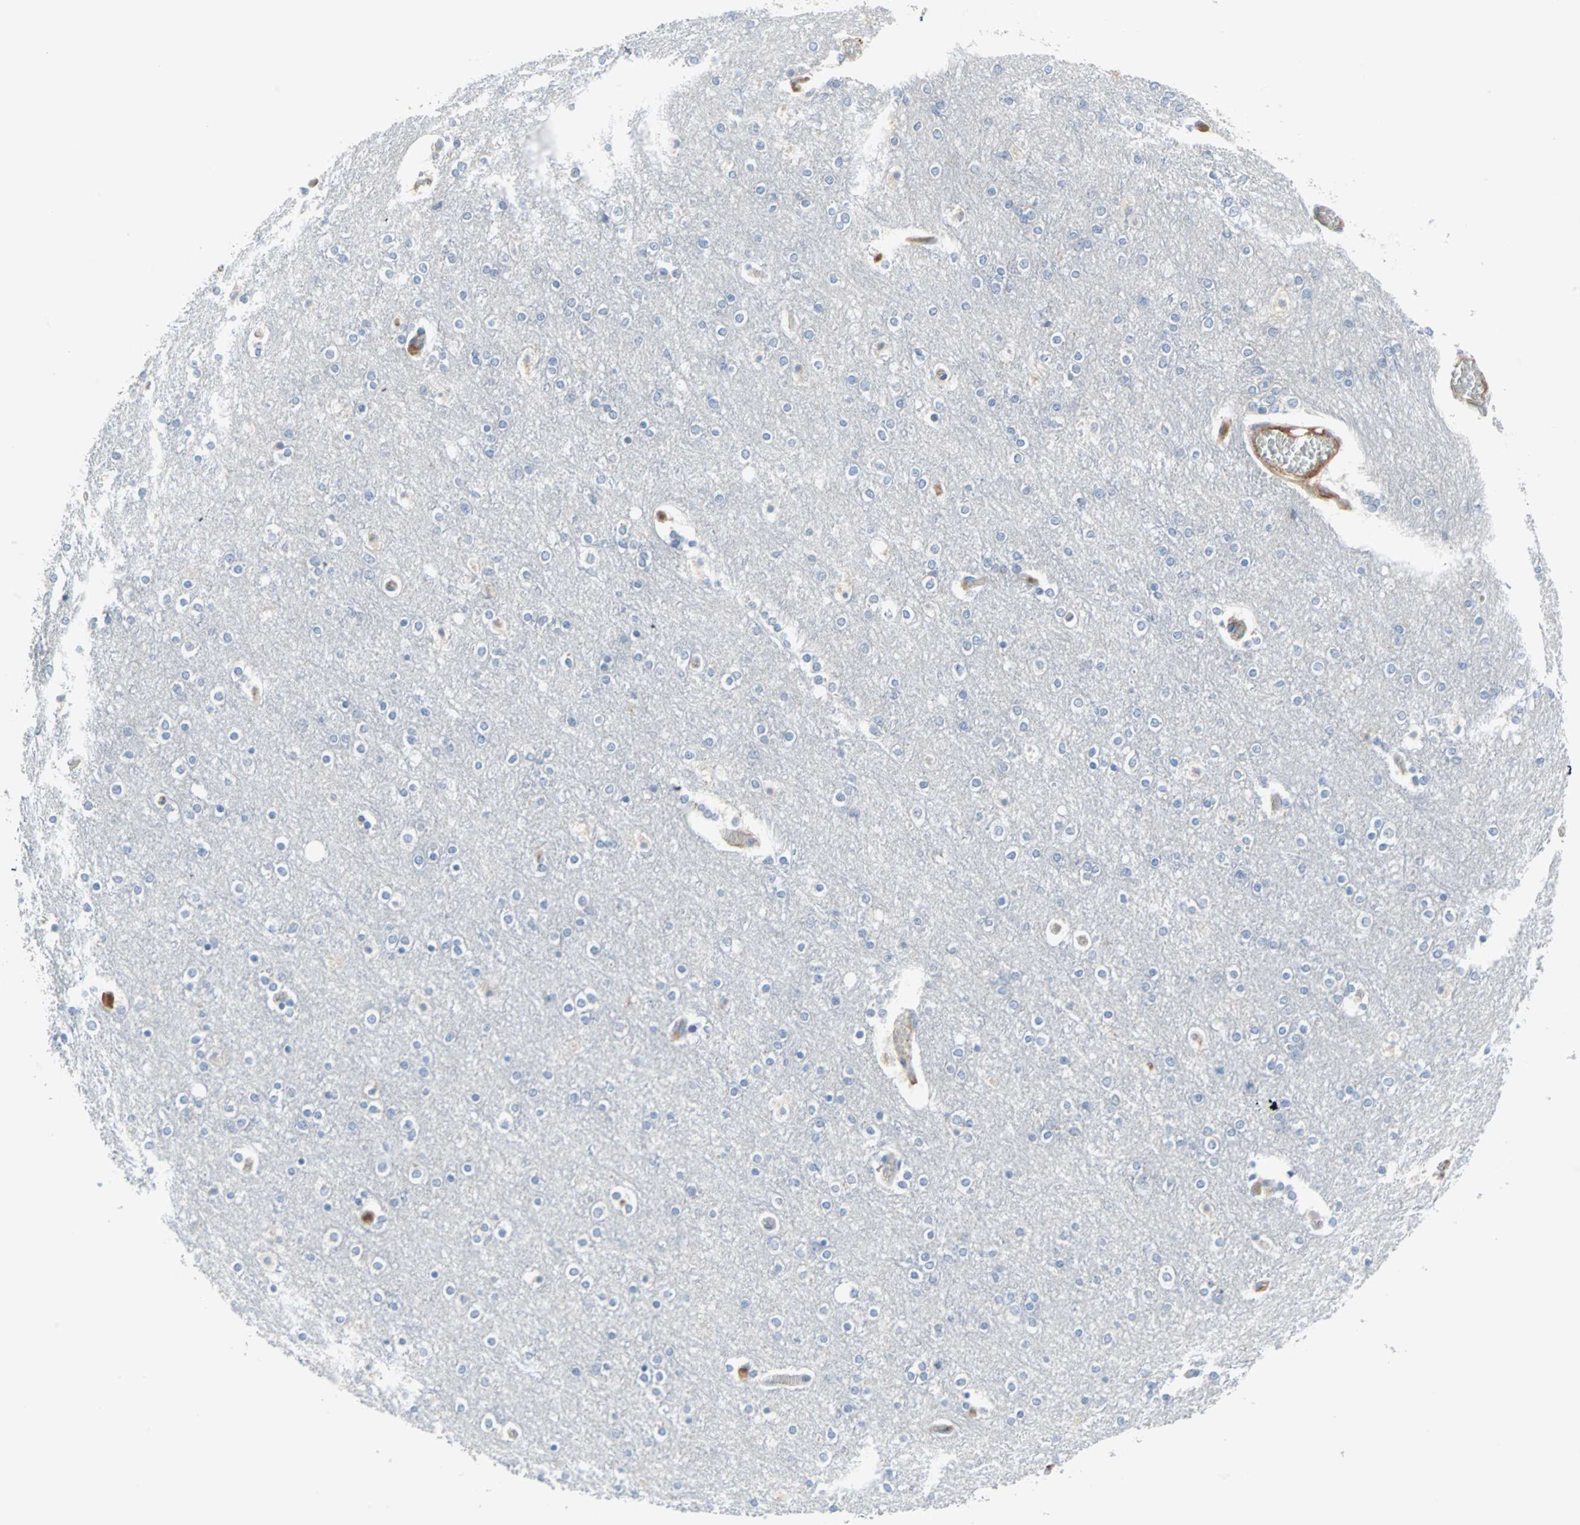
{"staining": {"intensity": "negative", "quantity": "none", "location": "none"}, "tissue": "cerebral cortex", "cell_type": "Endothelial cells", "image_type": "normal", "snomed": [{"axis": "morphology", "description": "Normal tissue, NOS"}, {"axis": "topography", "description": "Cerebral cortex"}], "caption": "Immunohistochemistry (IHC) histopathology image of unremarkable cerebral cortex: cerebral cortex stained with DAB displays no significant protein positivity in endothelial cells. Brightfield microscopy of immunohistochemistry (IHC) stained with DAB (3,3'-diaminobenzidine) (brown) and hematoxylin (blue), captured at high magnification.", "gene": "CASP3", "patient": {"sex": "female", "age": 54}}